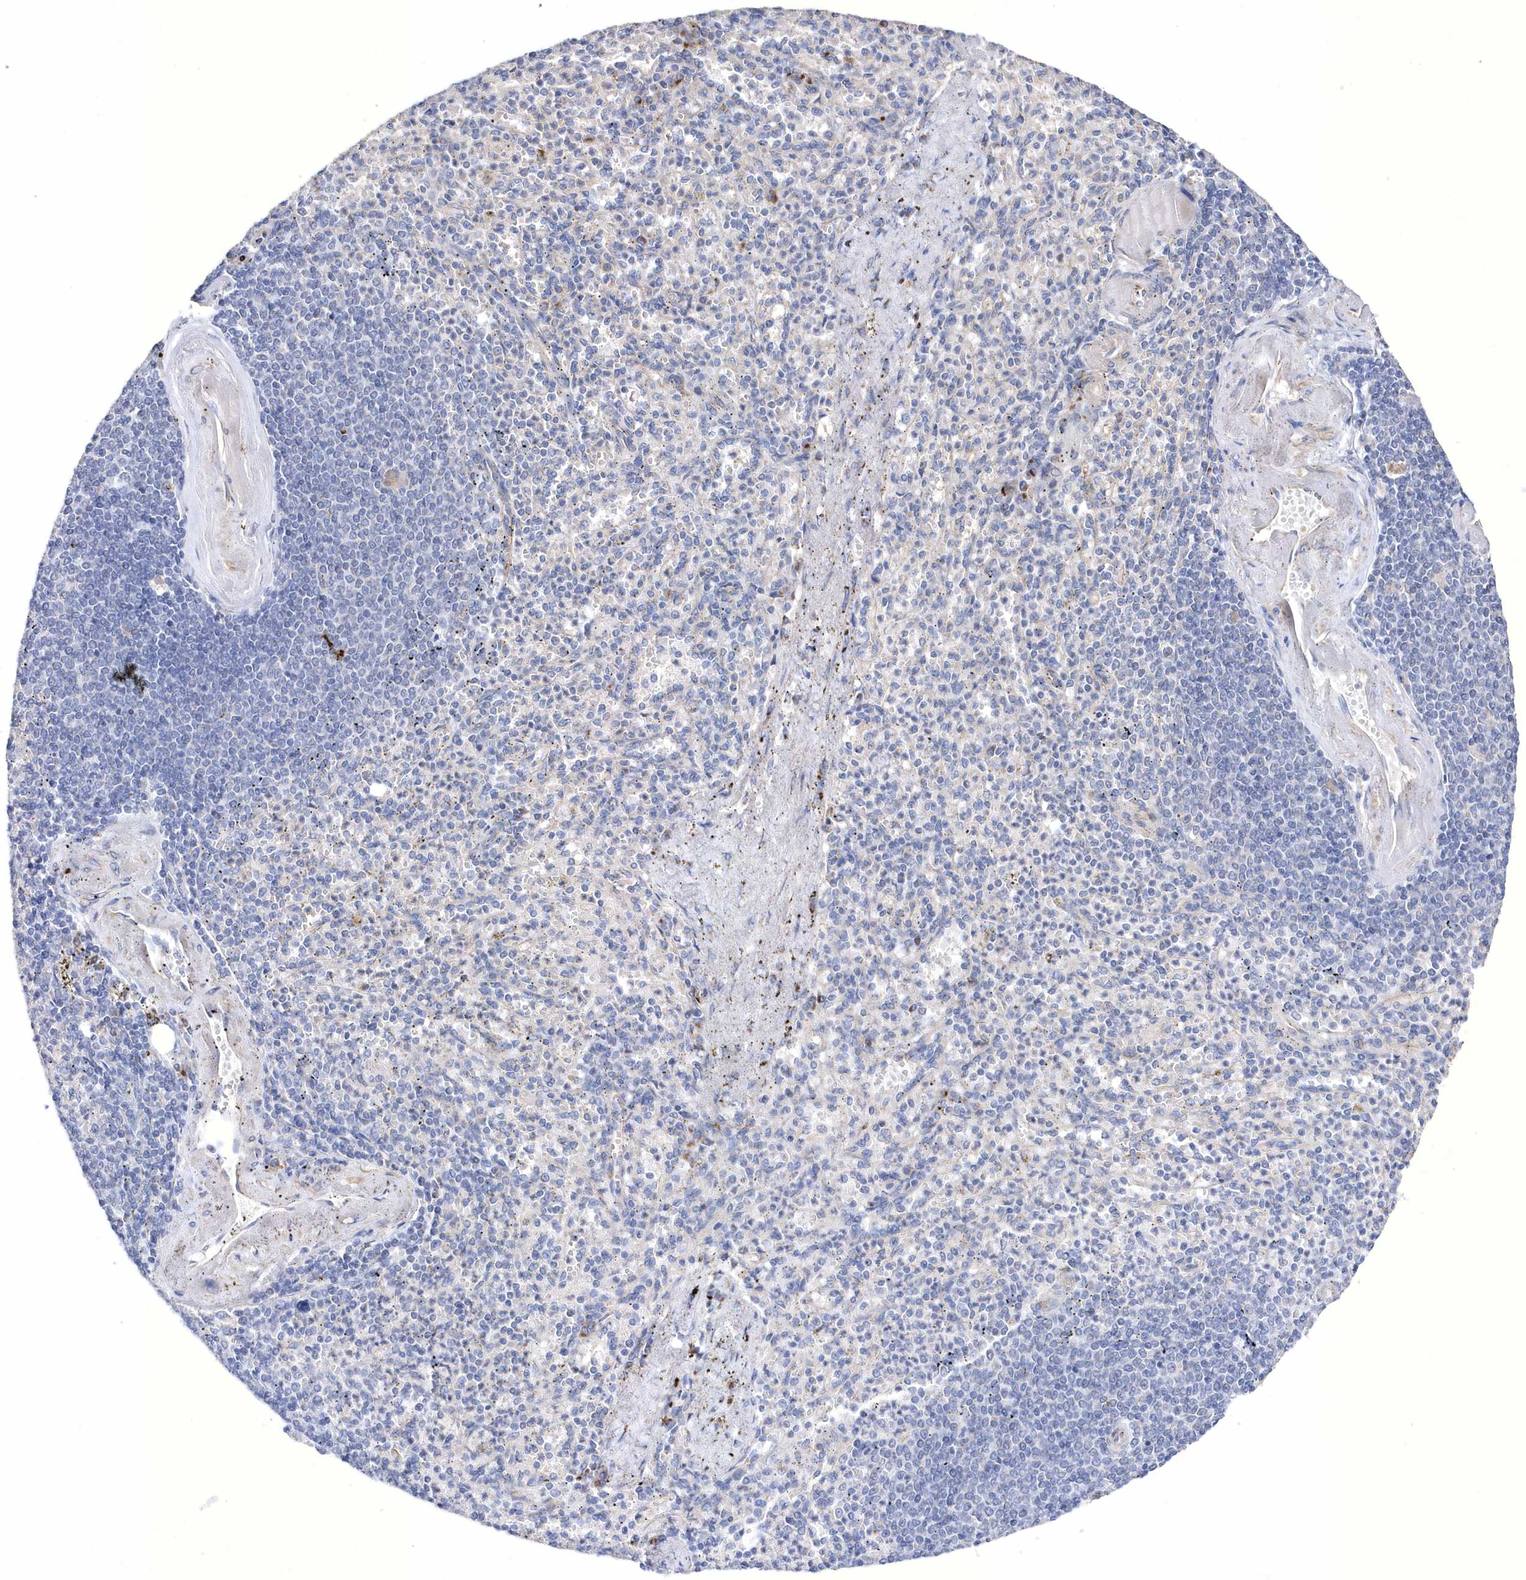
{"staining": {"intensity": "negative", "quantity": "none", "location": "none"}, "tissue": "spleen", "cell_type": "Cells in red pulp", "image_type": "normal", "snomed": [{"axis": "morphology", "description": "Normal tissue, NOS"}, {"axis": "topography", "description": "Spleen"}], "caption": "IHC histopathology image of benign spleen: human spleen stained with DAB shows no significant protein expression in cells in red pulp.", "gene": "METTL8", "patient": {"sex": "female", "age": 74}}